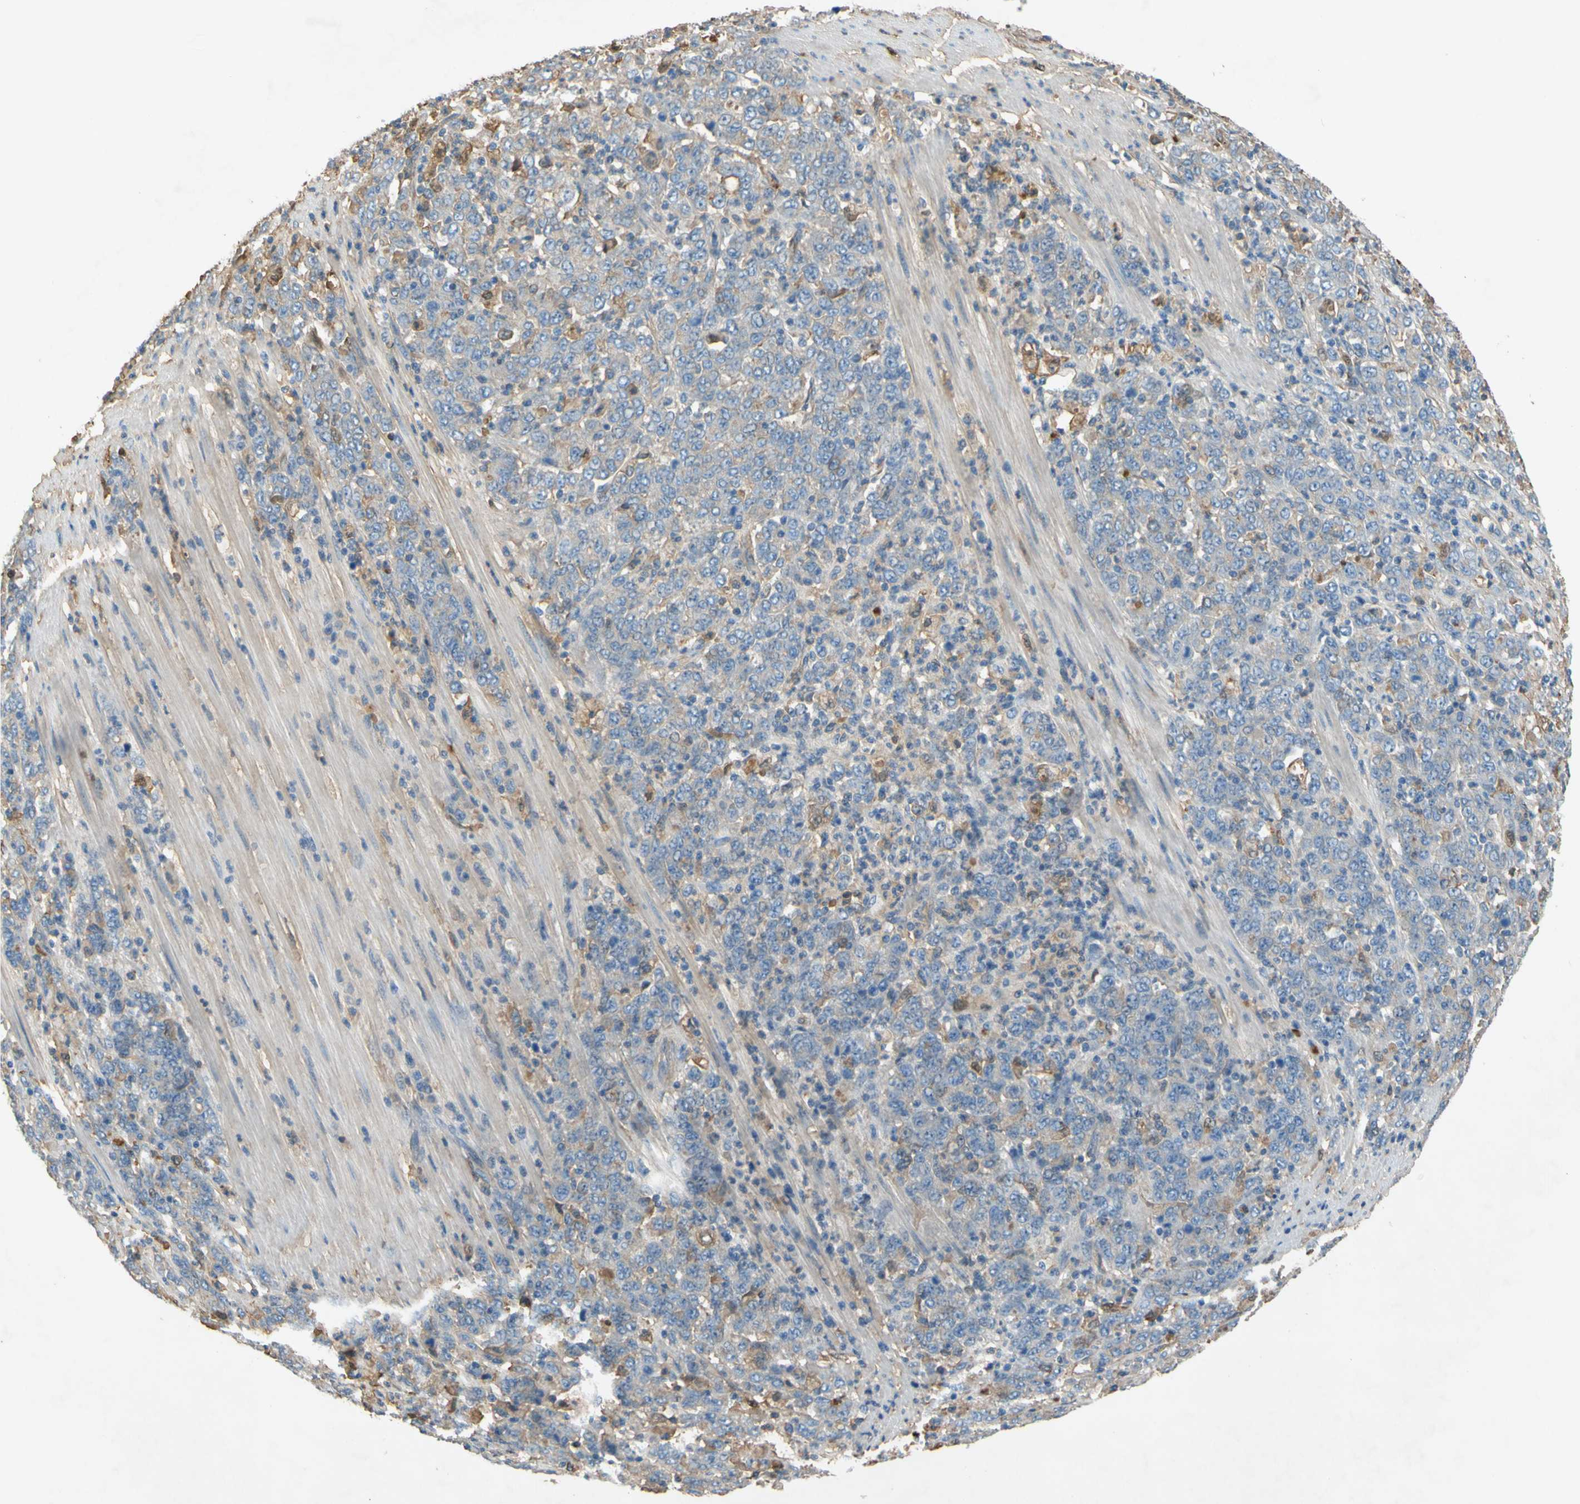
{"staining": {"intensity": "weak", "quantity": ">75%", "location": "cytoplasmic/membranous"}, "tissue": "stomach cancer", "cell_type": "Tumor cells", "image_type": "cancer", "snomed": [{"axis": "morphology", "description": "Adenocarcinoma, NOS"}, {"axis": "topography", "description": "Stomach, lower"}], "caption": "A high-resolution image shows immunohistochemistry (IHC) staining of stomach cancer, which demonstrates weak cytoplasmic/membranous staining in about >75% of tumor cells.", "gene": "TIMP2", "patient": {"sex": "female", "age": 71}}